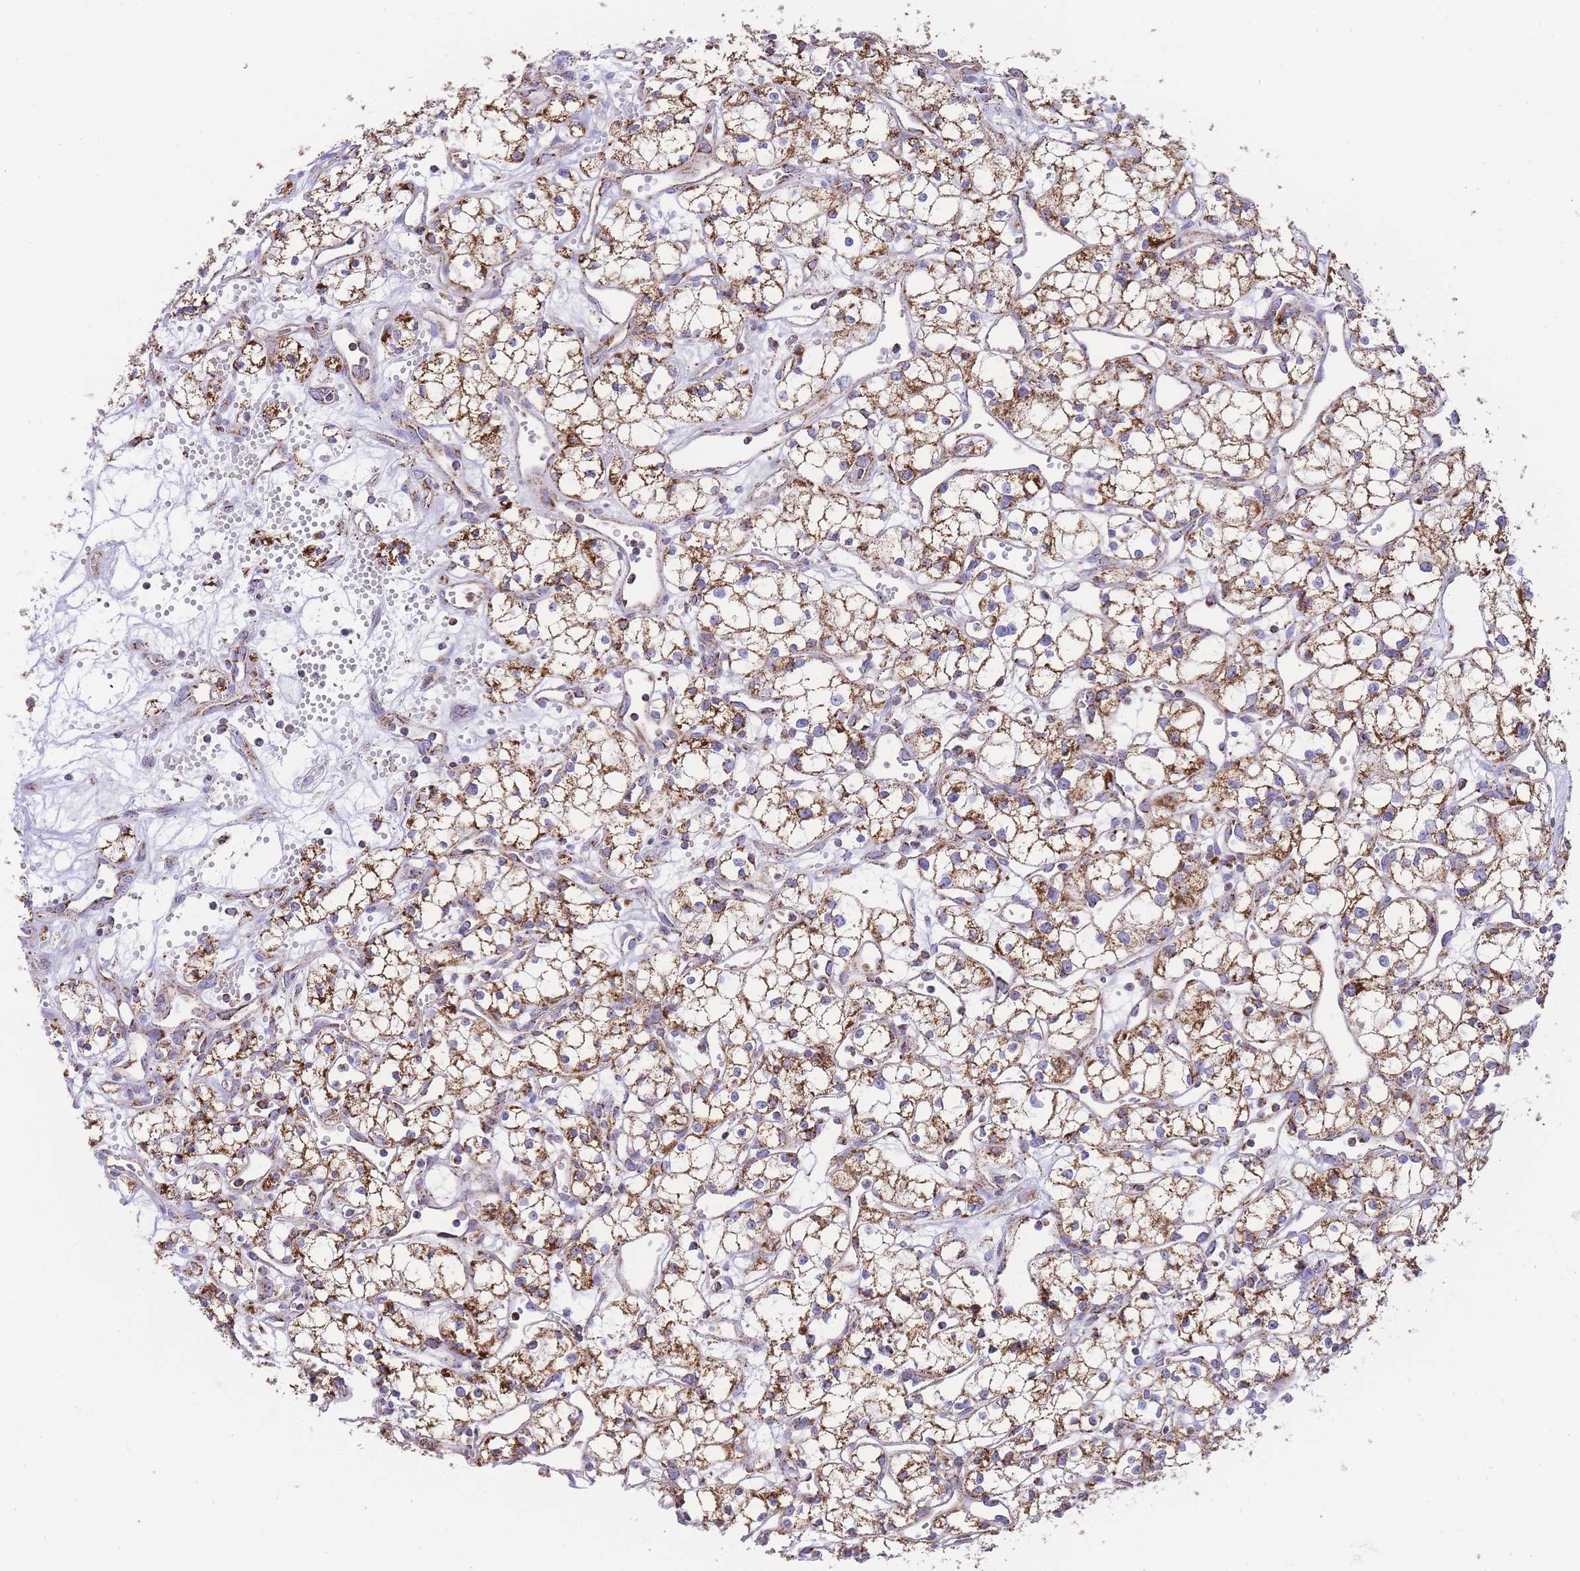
{"staining": {"intensity": "moderate", "quantity": ">75%", "location": "cytoplasmic/membranous"}, "tissue": "renal cancer", "cell_type": "Tumor cells", "image_type": "cancer", "snomed": [{"axis": "morphology", "description": "Adenocarcinoma, NOS"}, {"axis": "topography", "description": "Kidney"}], "caption": "Immunohistochemistry histopathology image of neoplastic tissue: human adenocarcinoma (renal) stained using immunohistochemistry reveals medium levels of moderate protein expression localized specifically in the cytoplasmic/membranous of tumor cells, appearing as a cytoplasmic/membranous brown color.", "gene": "GSTM1", "patient": {"sex": "male", "age": 59}}